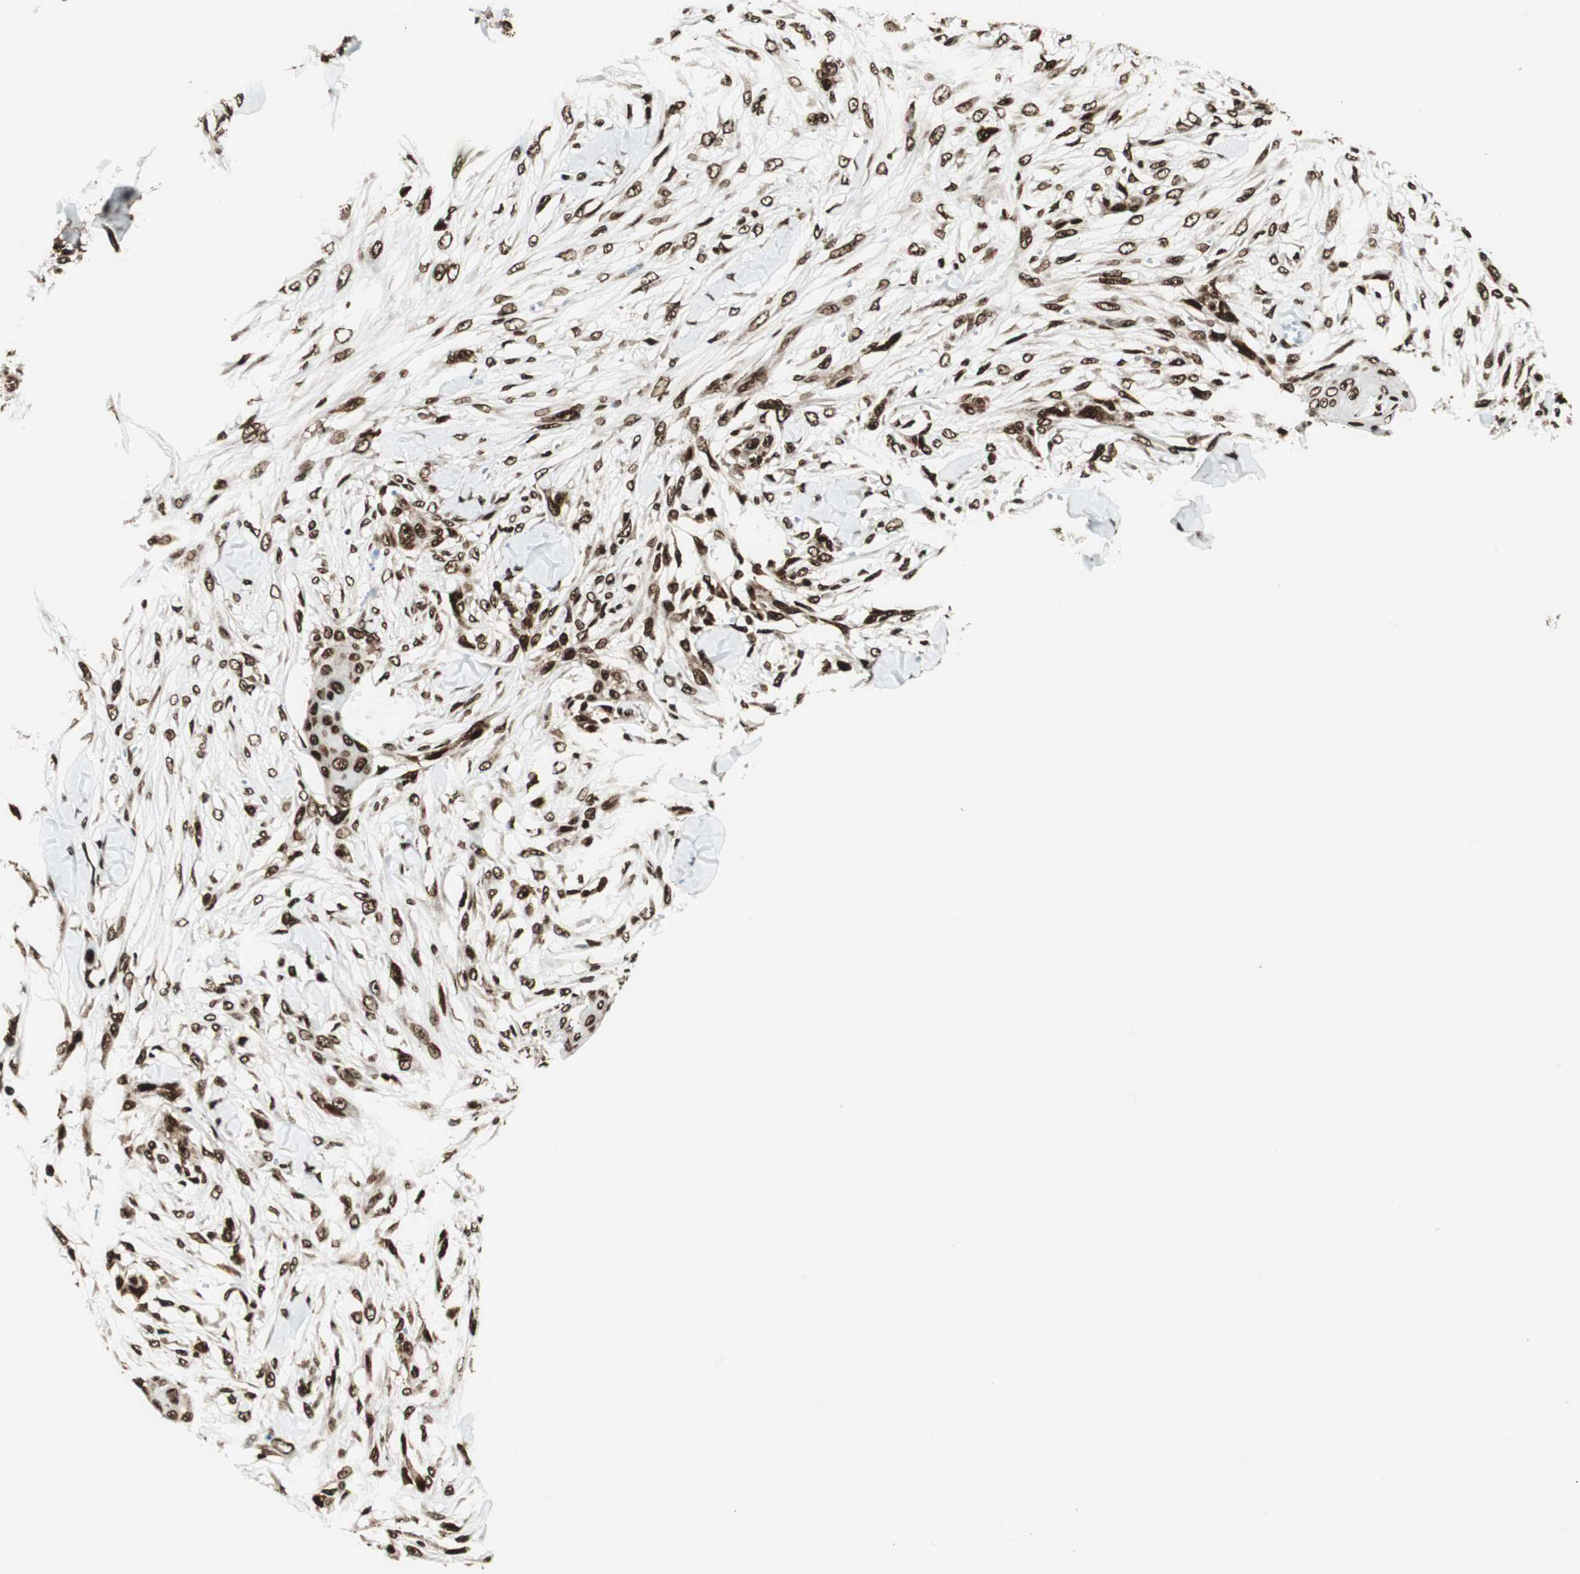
{"staining": {"intensity": "strong", "quantity": ">75%", "location": "nuclear"}, "tissue": "skin cancer", "cell_type": "Tumor cells", "image_type": "cancer", "snomed": [{"axis": "morphology", "description": "Squamous cell carcinoma, NOS"}, {"axis": "topography", "description": "Skin"}], "caption": "Skin cancer (squamous cell carcinoma) stained for a protein reveals strong nuclear positivity in tumor cells. (IHC, brightfield microscopy, high magnification).", "gene": "EWSR1", "patient": {"sex": "female", "age": 59}}